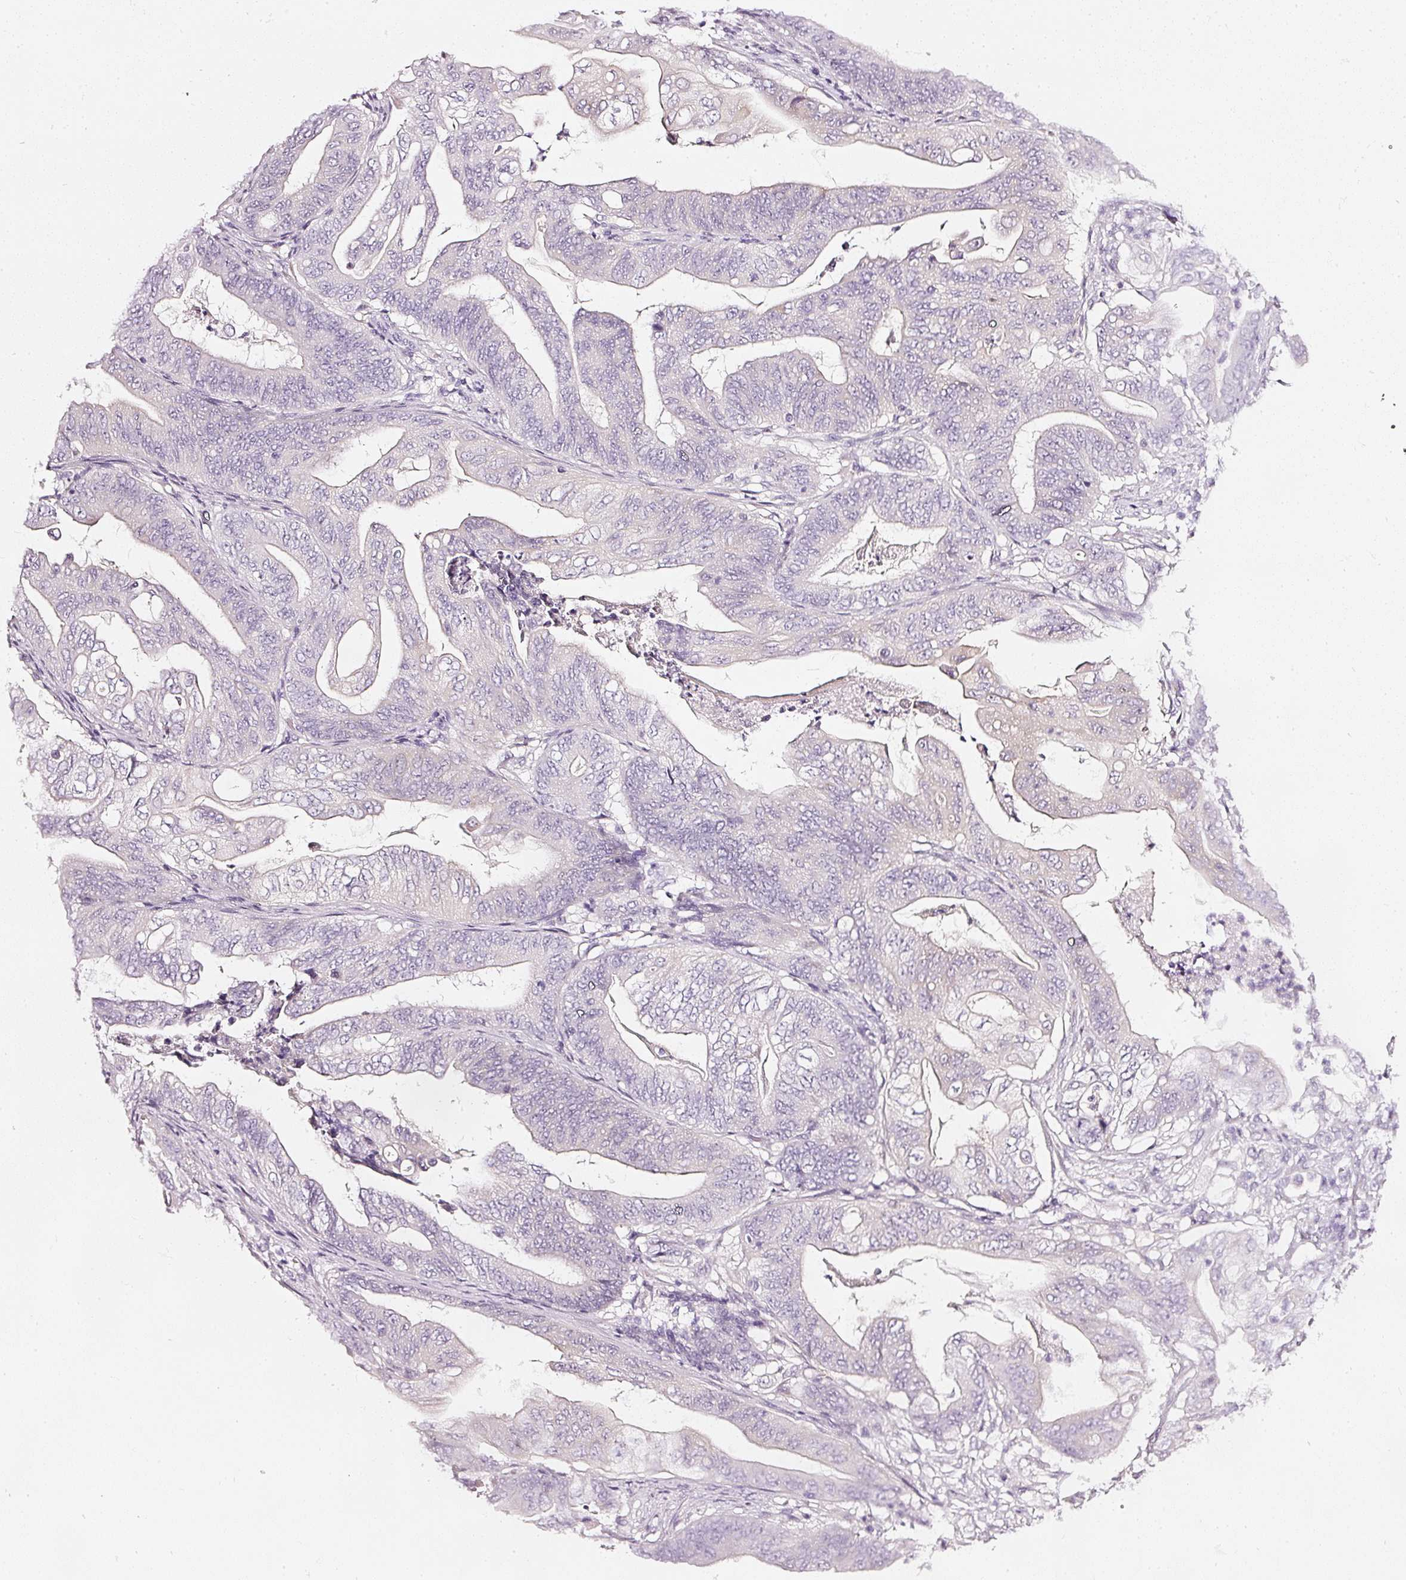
{"staining": {"intensity": "negative", "quantity": "none", "location": "none"}, "tissue": "stomach cancer", "cell_type": "Tumor cells", "image_type": "cancer", "snomed": [{"axis": "morphology", "description": "Adenocarcinoma, NOS"}, {"axis": "topography", "description": "Stomach"}], "caption": "An IHC histopathology image of stomach cancer is shown. There is no staining in tumor cells of stomach cancer. The staining is performed using DAB (3,3'-diaminobenzidine) brown chromogen with nuclei counter-stained in using hematoxylin.", "gene": "CNP", "patient": {"sex": "female", "age": 73}}